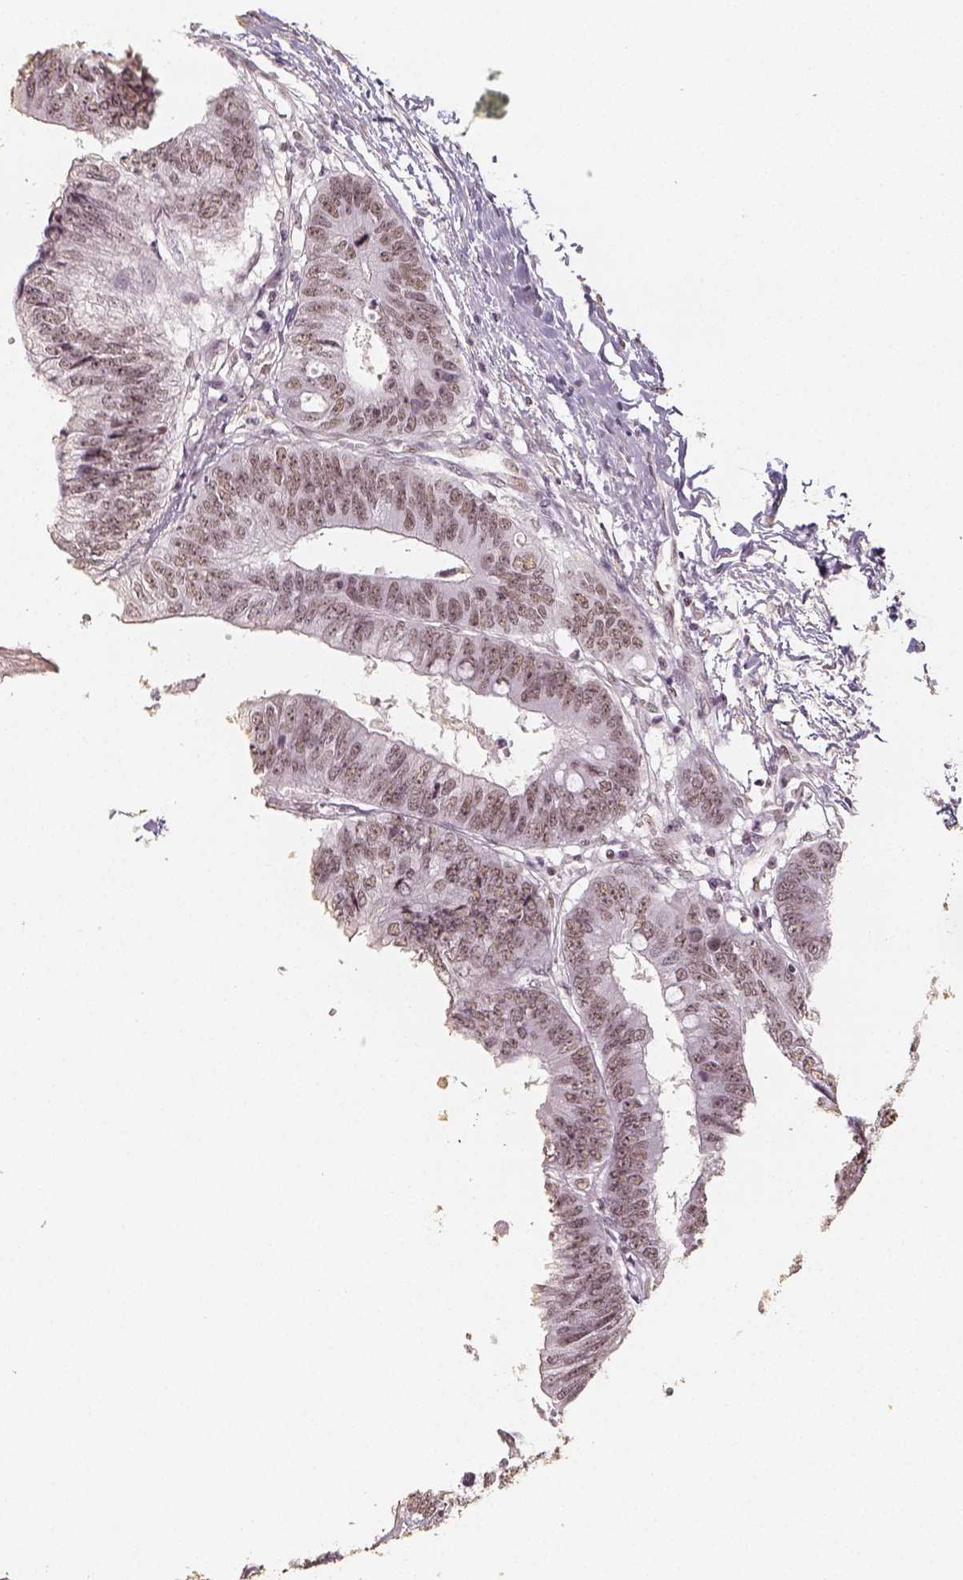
{"staining": {"intensity": "weak", "quantity": ">75%", "location": "nuclear"}, "tissue": "colorectal cancer", "cell_type": "Tumor cells", "image_type": "cancer", "snomed": [{"axis": "morphology", "description": "Adenocarcinoma, NOS"}, {"axis": "topography", "description": "Rectum"}], "caption": "This is an image of IHC staining of colorectal cancer (adenocarcinoma), which shows weak positivity in the nuclear of tumor cells.", "gene": "HDAC1", "patient": {"sex": "male", "age": 63}}